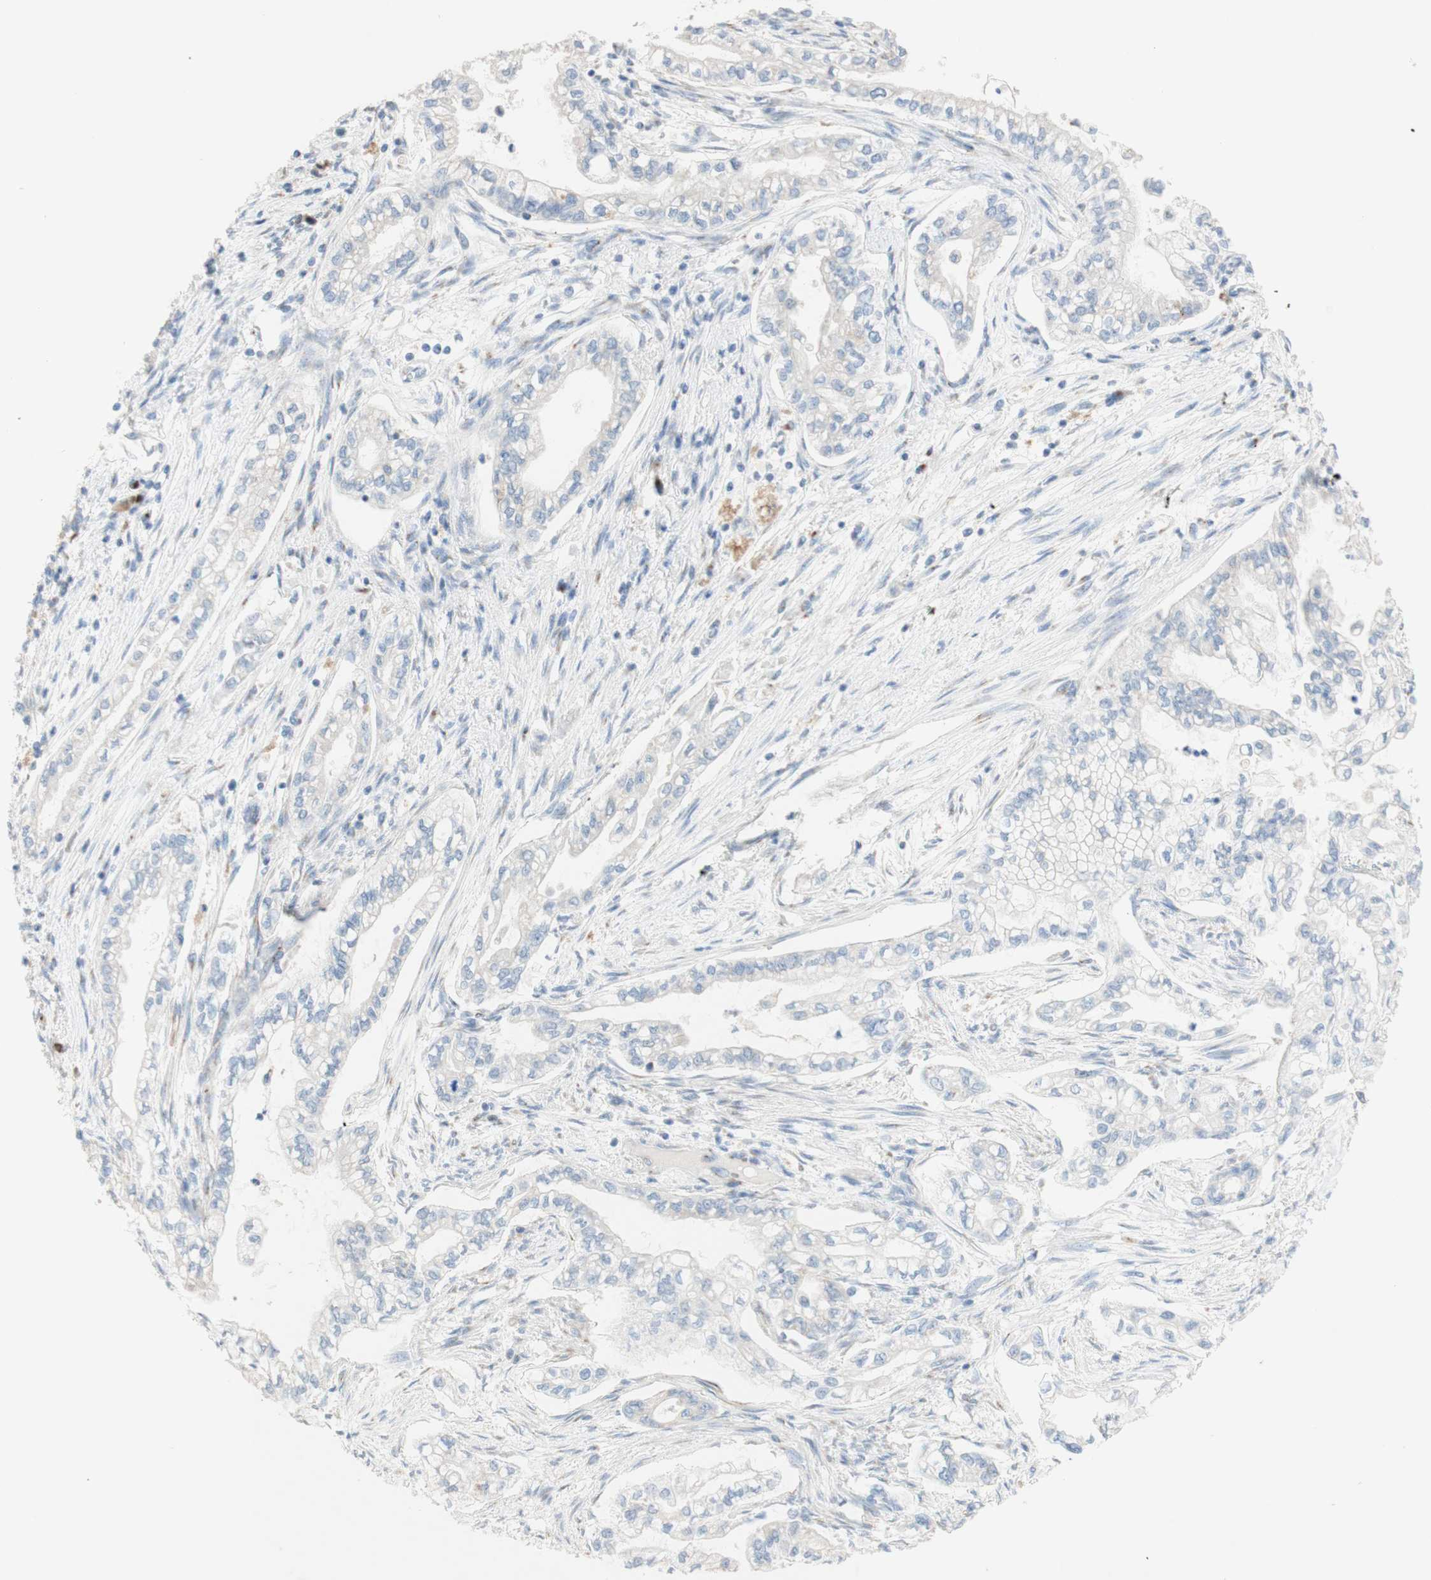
{"staining": {"intensity": "negative", "quantity": "none", "location": "none"}, "tissue": "pancreatic cancer", "cell_type": "Tumor cells", "image_type": "cancer", "snomed": [{"axis": "morphology", "description": "Normal tissue, NOS"}, {"axis": "topography", "description": "Pancreas"}], "caption": "Immunohistochemical staining of pancreatic cancer demonstrates no significant expression in tumor cells.", "gene": "MANEA", "patient": {"sex": "male", "age": 42}}